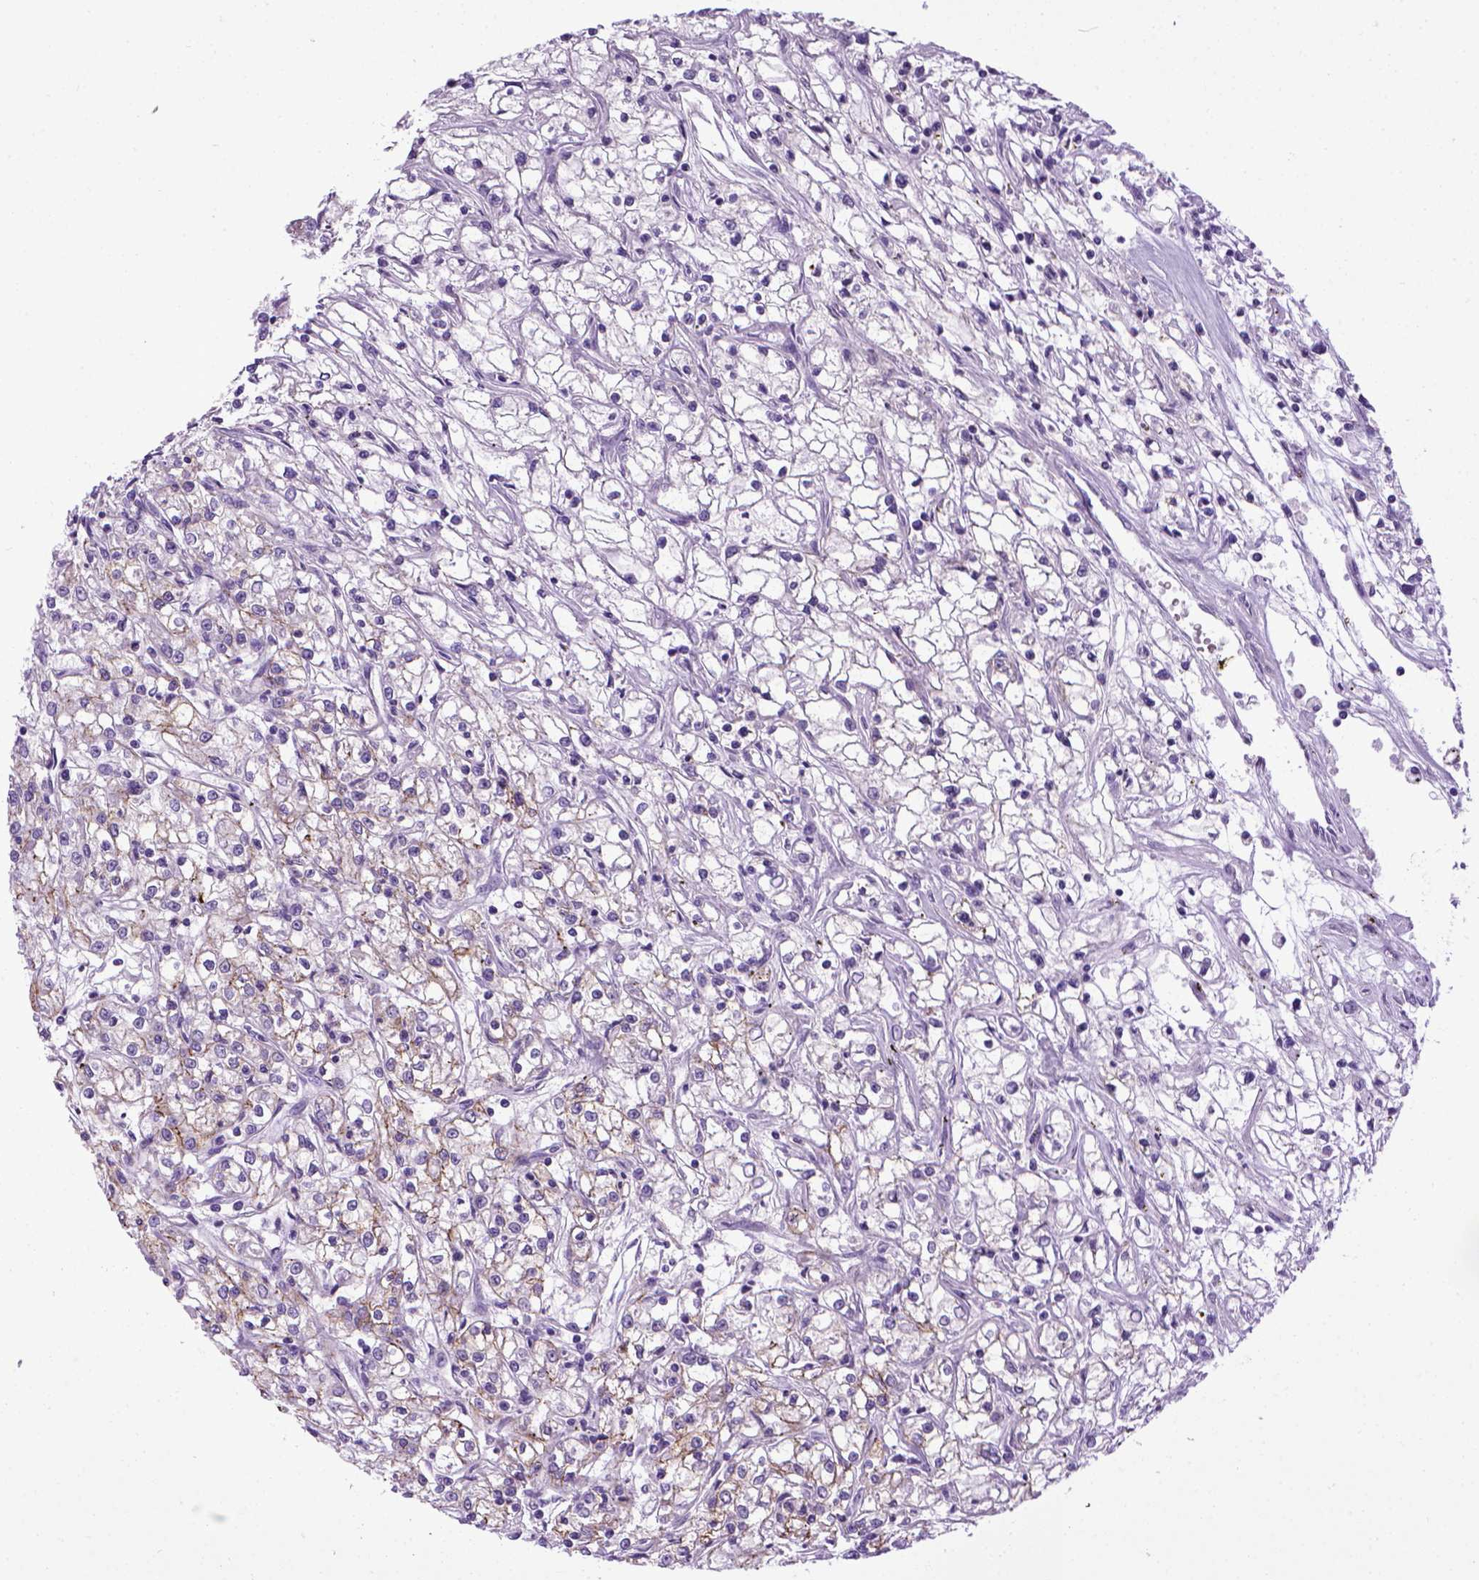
{"staining": {"intensity": "moderate", "quantity": ">75%", "location": "cytoplasmic/membranous"}, "tissue": "renal cancer", "cell_type": "Tumor cells", "image_type": "cancer", "snomed": [{"axis": "morphology", "description": "Adenocarcinoma, NOS"}, {"axis": "topography", "description": "Kidney"}], "caption": "DAB (3,3'-diaminobenzidine) immunohistochemical staining of renal cancer (adenocarcinoma) exhibits moderate cytoplasmic/membranous protein staining in about >75% of tumor cells. The staining is performed using DAB (3,3'-diaminobenzidine) brown chromogen to label protein expression. The nuclei are counter-stained blue using hematoxylin.", "gene": "CDH1", "patient": {"sex": "female", "age": 59}}